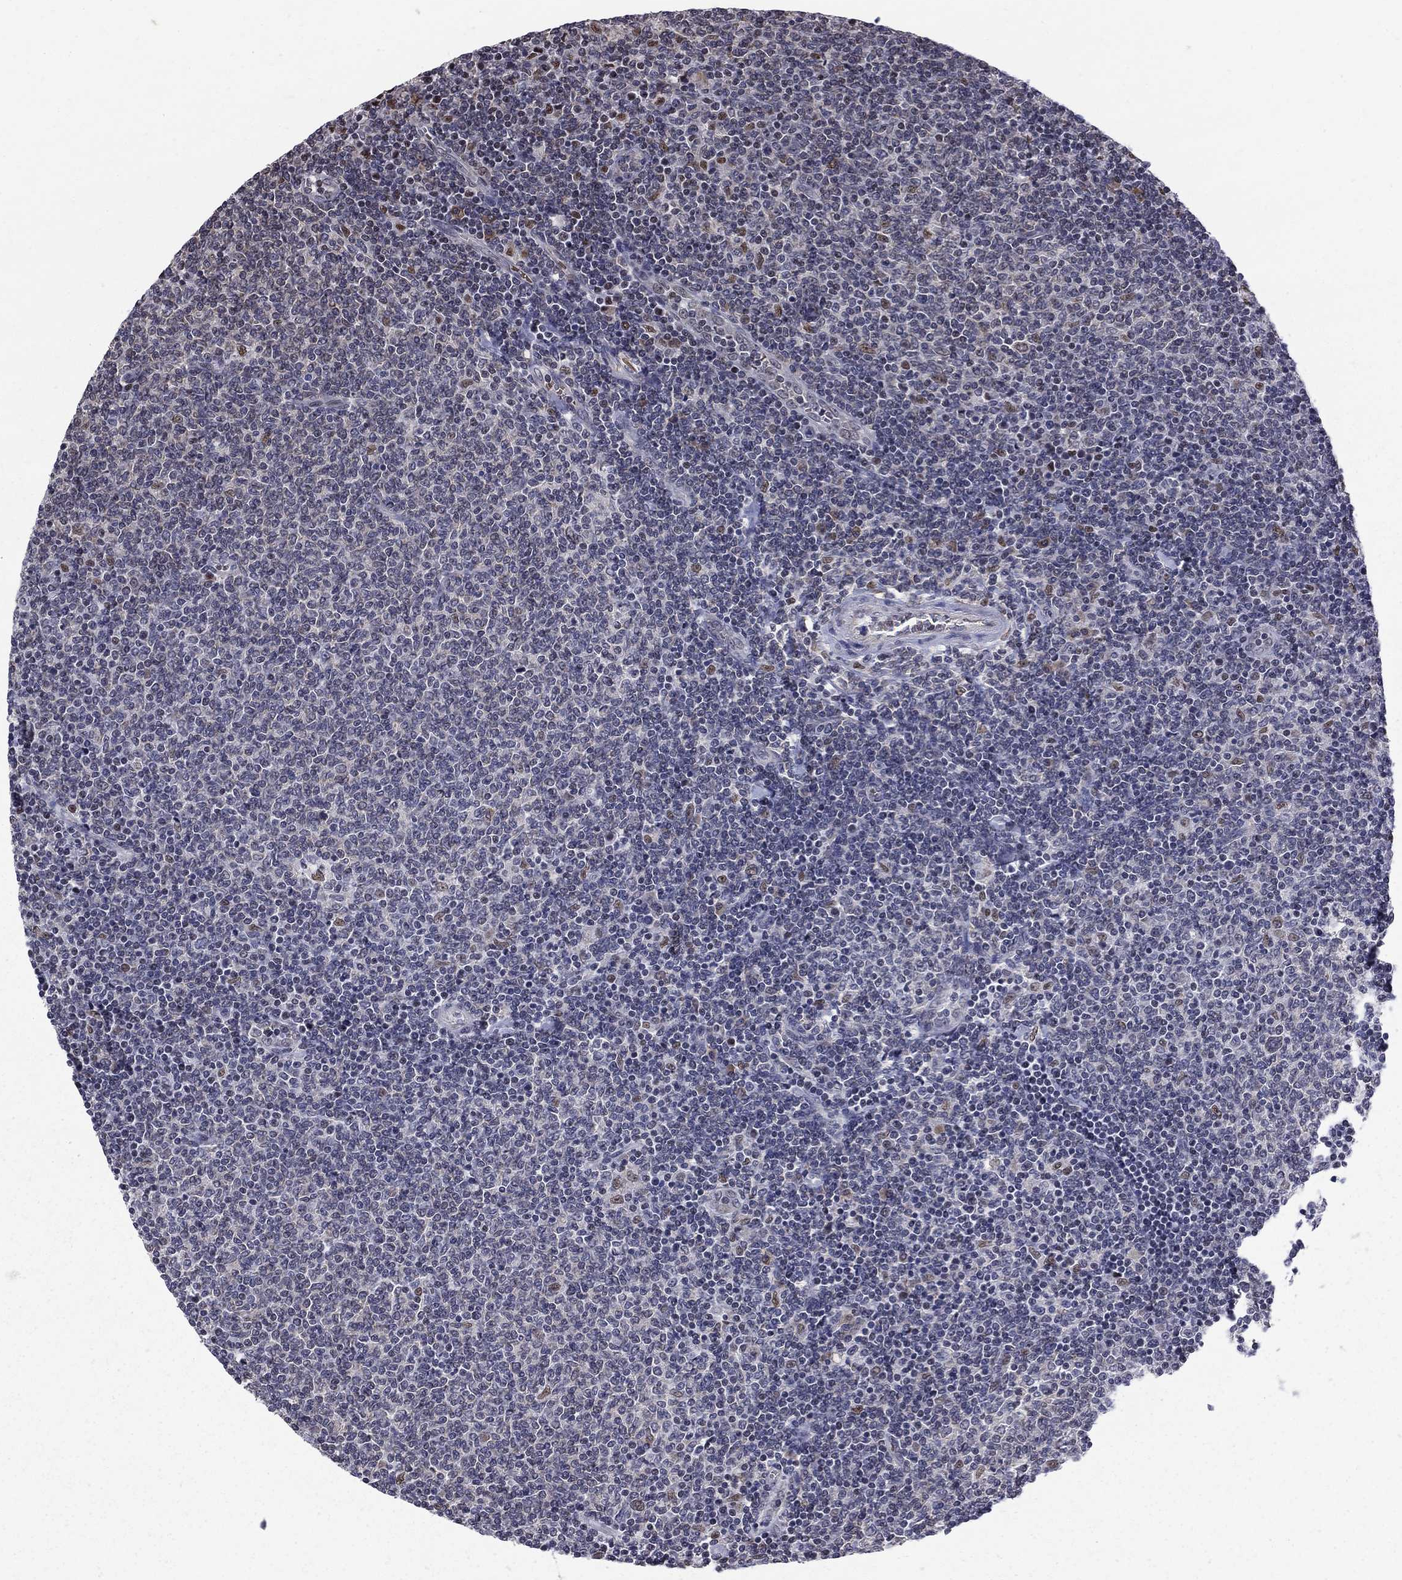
{"staining": {"intensity": "negative", "quantity": "none", "location": "none"}, "tissue": "lymphoma", "cell_type": "Tumor cells", "image_type": "cancer", "snomed": [{"axis": "morphology", "description": "Malignant lymphoma, non-Hodgkin's type, Low grade"}, {"axis": "topography", "description": "Lymph node"}], "caption": "A photomicrograph of human lymphoma is negative for staining in tumor cells.", "gene": "HSPB2", "patient": {"sex": "male", "age": 52}}